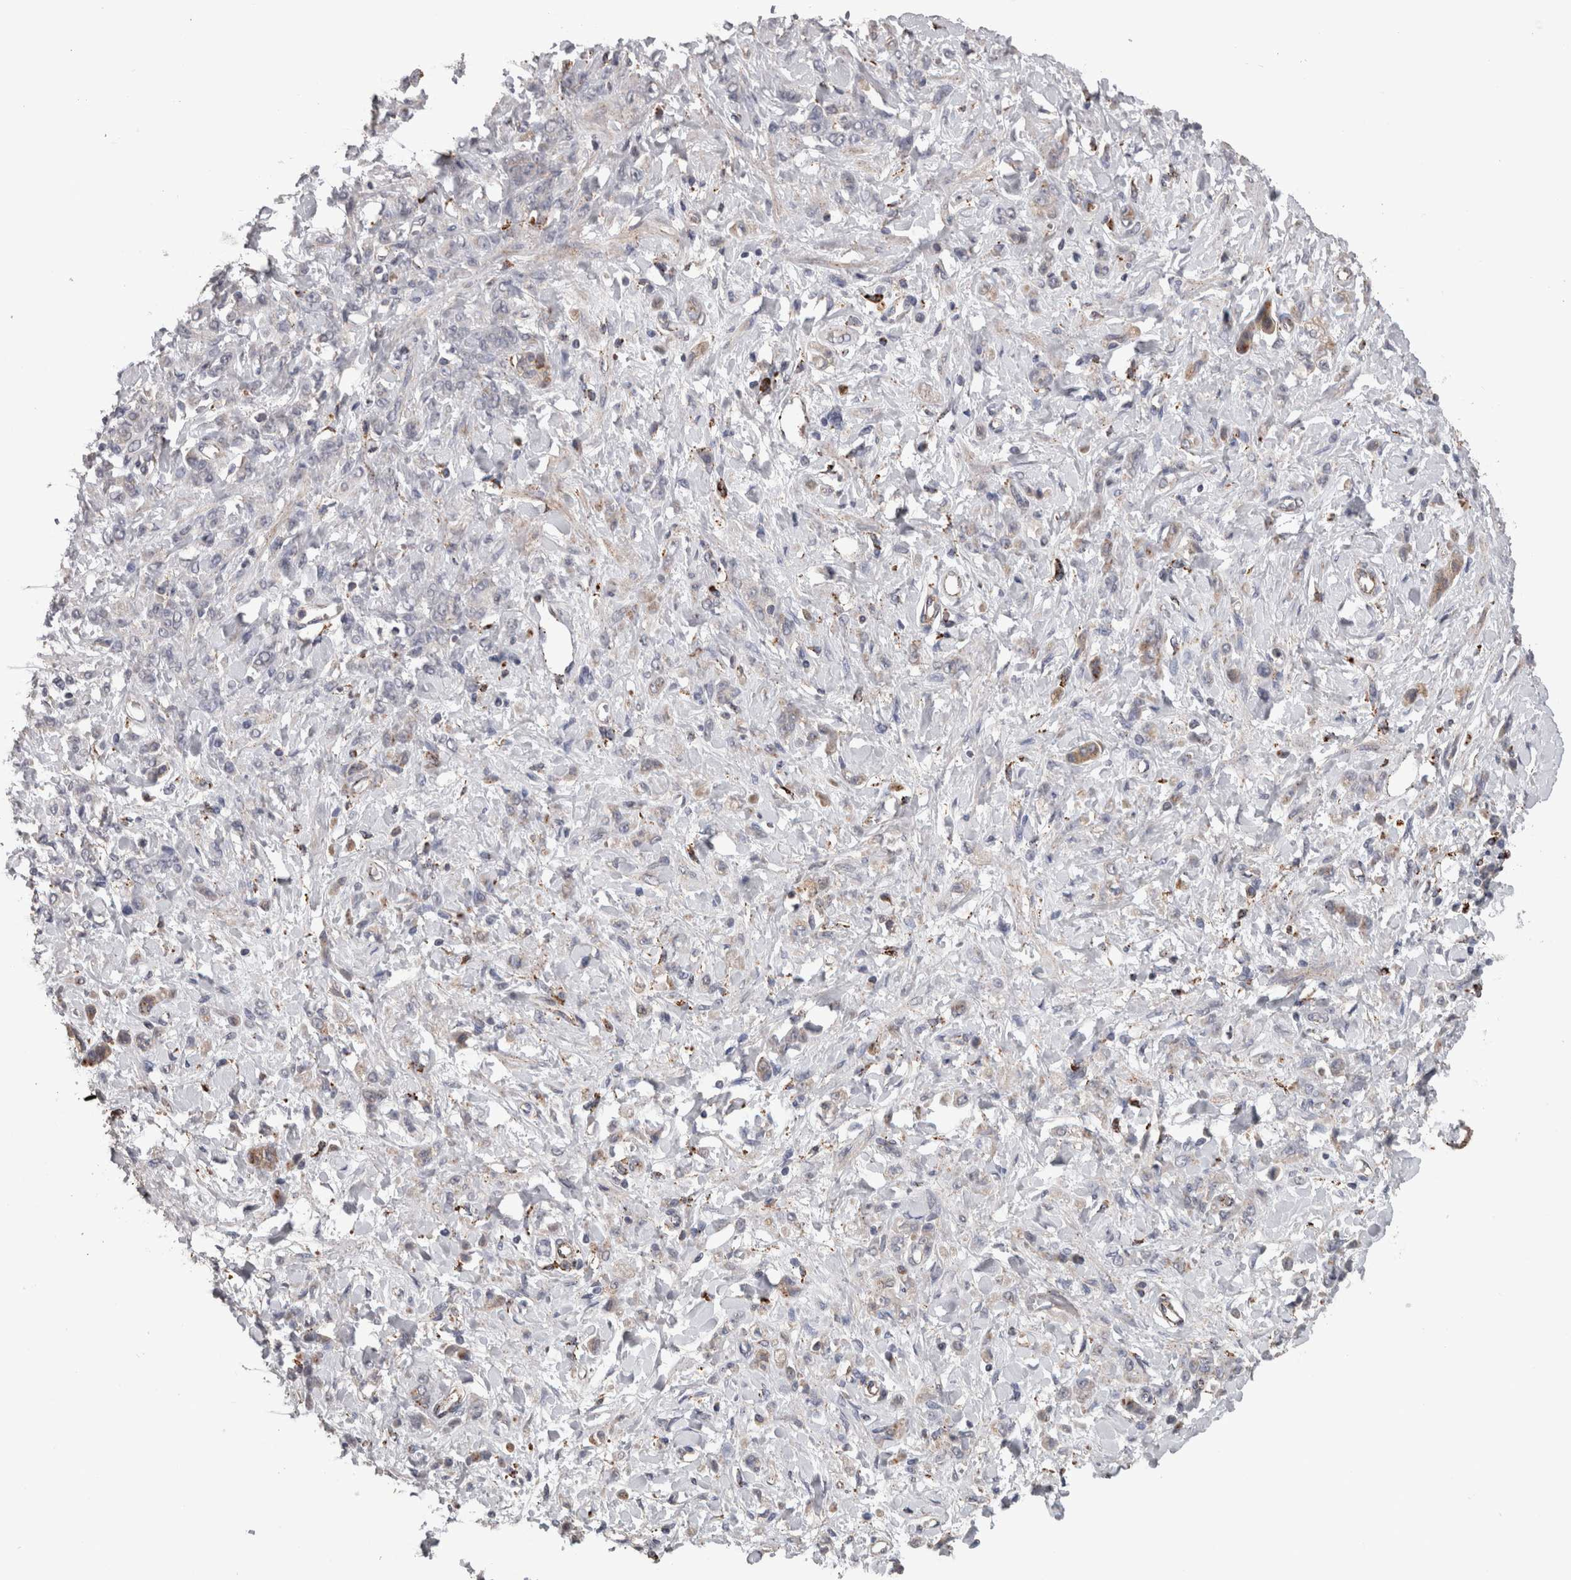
{"staining": {"intensity": "weak", "quantity": "<25%", "location": "cytoplasmic/membranous"}, "tissue": "stomach cancer", "cell_type": "Tumor cells", "image_type": "cancer", "snomed": [{"axis": "morphology", "description": "Normal tissue, NOS"}, {"axis": "morphology", "description": "Adenocarcinoma, NOS"}, {"axis": "topography", "description": "Stomach"}], "caption": "The photomicrograph reveals no staining of tumor cells in adenocarcinoma (stomach).", "gene": "CTSZ", "patient": {"sex": "male", "age": 82}}